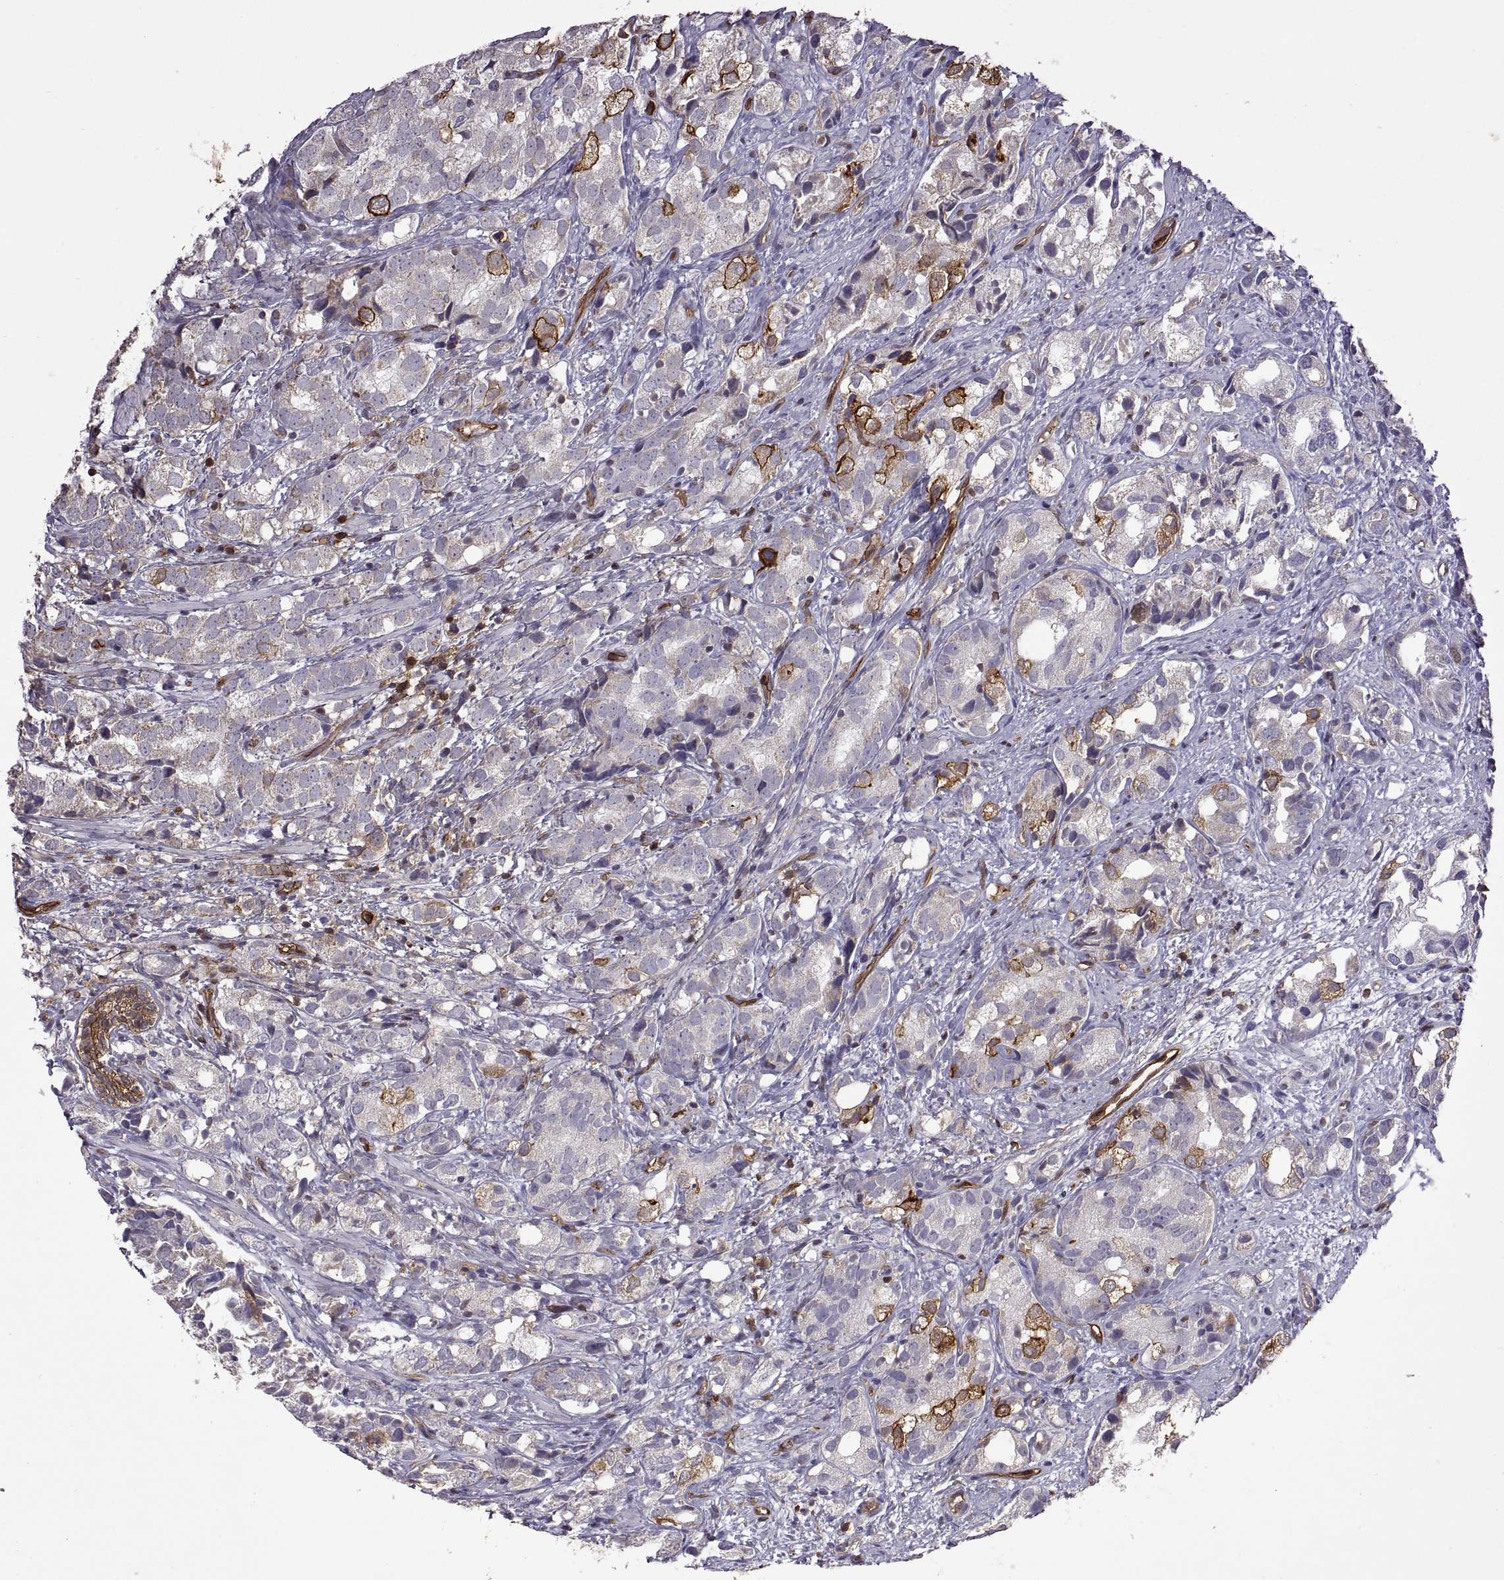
{"staining": {"intensity": "strong", "quantity": "<25%", "location": "cytoplasmic/membranous"}, "tissue": "prostate cancer", "cell_type": "Tumor cells", "image_type": "cancer", "snomed": [{"axis": "morphology", "description": "Adenocarcinoma, High grade"}, {"axis": "topography", "description": "Prostate"}], "caption": "Prostate cancer (high-grade adenocarcinoma) stained for a protein reveals strong cytoplasmic/membranous positivity in tumor cells.", "gene": "S100A10", "patient": {"sex": "male", "age": 82}}